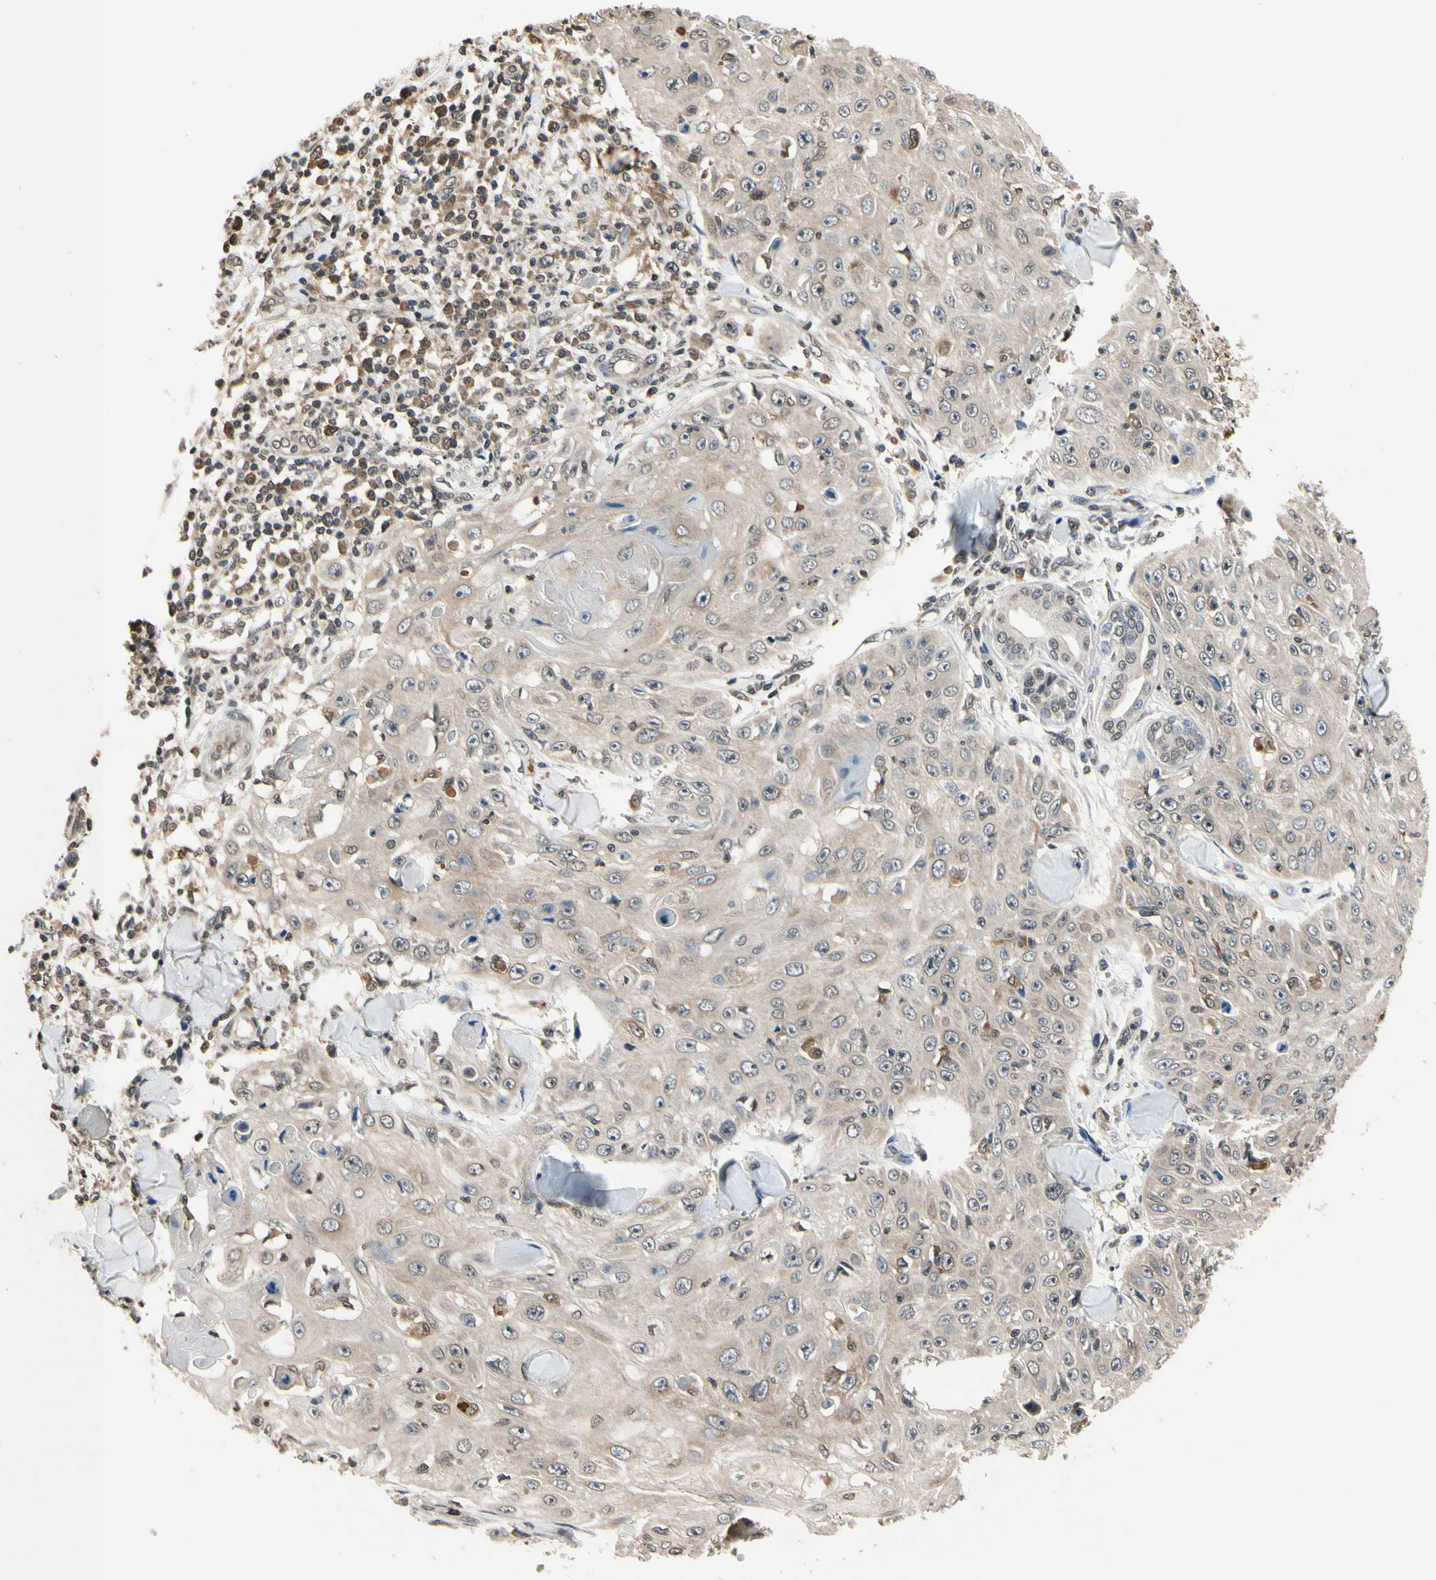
{"staining": {"intensity": "moderate", "quantity": ">75%", "location": "cytoplasmic/membranous"}, "tissue": "skin cancer", "cell_type": "Tumor cells", "image_type": "cancer", "snomed": [{"axis": "morphology", "description": "Squamous cell carcinoma, NOS"}, {"axis": "topography", "description": "Skin"}], "caption": "A brown stain labels moderate cytoplasmic/membranous staining of a protein in skin cancer (squamous cell carcinoma) tumor cells. Immunohistochemistry stains the protein in brown and the nuclei are stained blue.", "gene": "GCLC", "patient": {"sex": "male", "age": 86}}